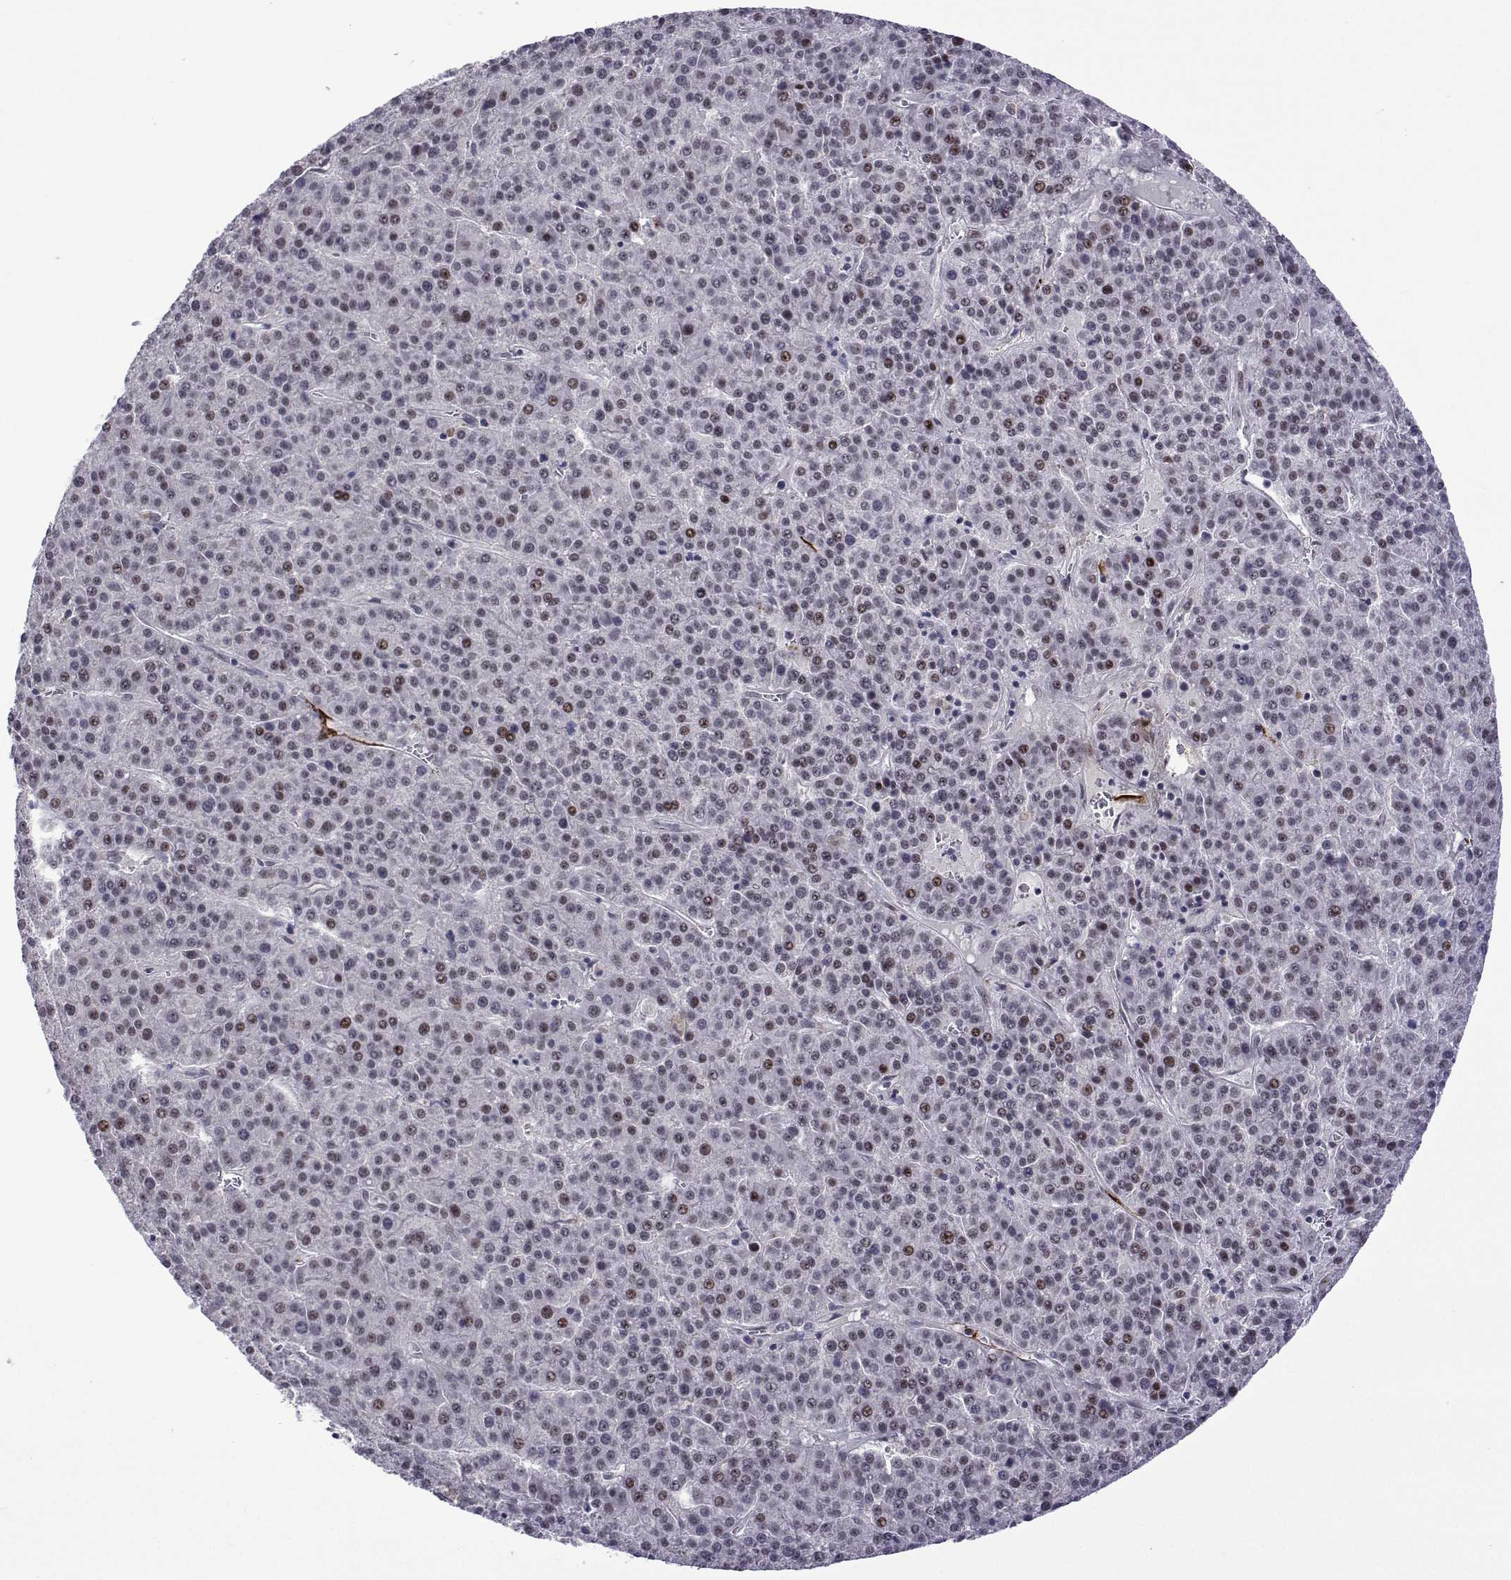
{"staining": {"intensity": "weak", "quantity": "<25%", "location": "nuclear"}, "tissue": "liver cancer", "cell_type": "Tumor cells", "image_type": "cancer", "snomed": [{"axis": "morphology", "description": "Carcinoma, Hepatocellular, NOS"}, {"axis": "topography", "description": "Liver"}], "caption": "Tumor cells show no significant expression in hepatocellular carcinoma (liver).", "gene": "EFCAB3", "patient": {"sex": "female", "age": 58}}